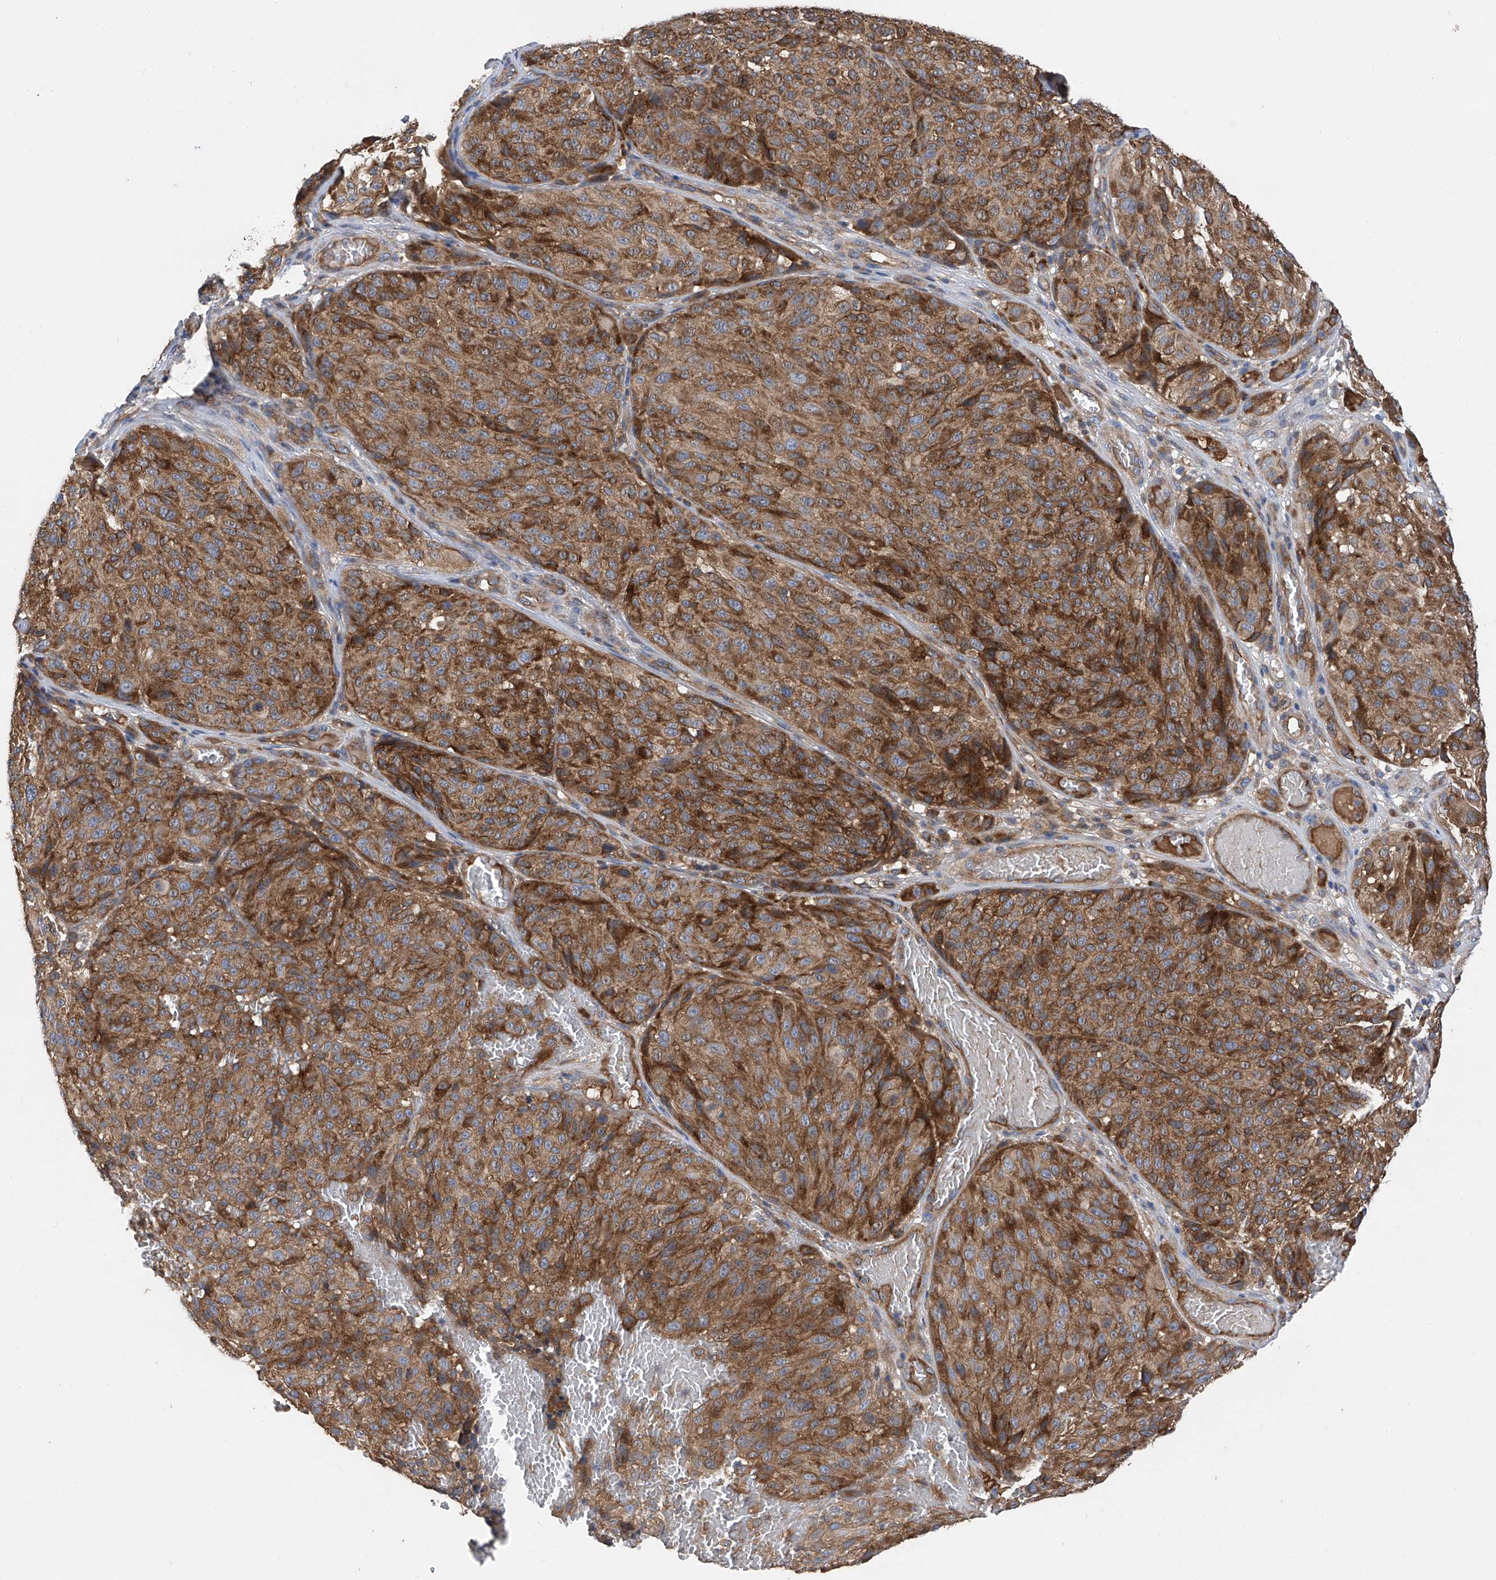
{"staining": {"intensity": "moderate", "quantity": ">75%", "location": "cytoplasmic/membranous"}, "tissue": "melanoma", "cell_type": "Tumor cells", "image_type": "cancer", "snomed": [{"axis": "morphology", "description": "Malignant melanoma, NOS"}, {"axis": "topography", "description": "Skin"}], "caption": "Protein expression by IHC shows moderate cytoplasmic/membranous positivity in about >75% of tumor cells in melanoma.", "gene": "PTK2", "patient": {"sex": "male", "age": 83}}